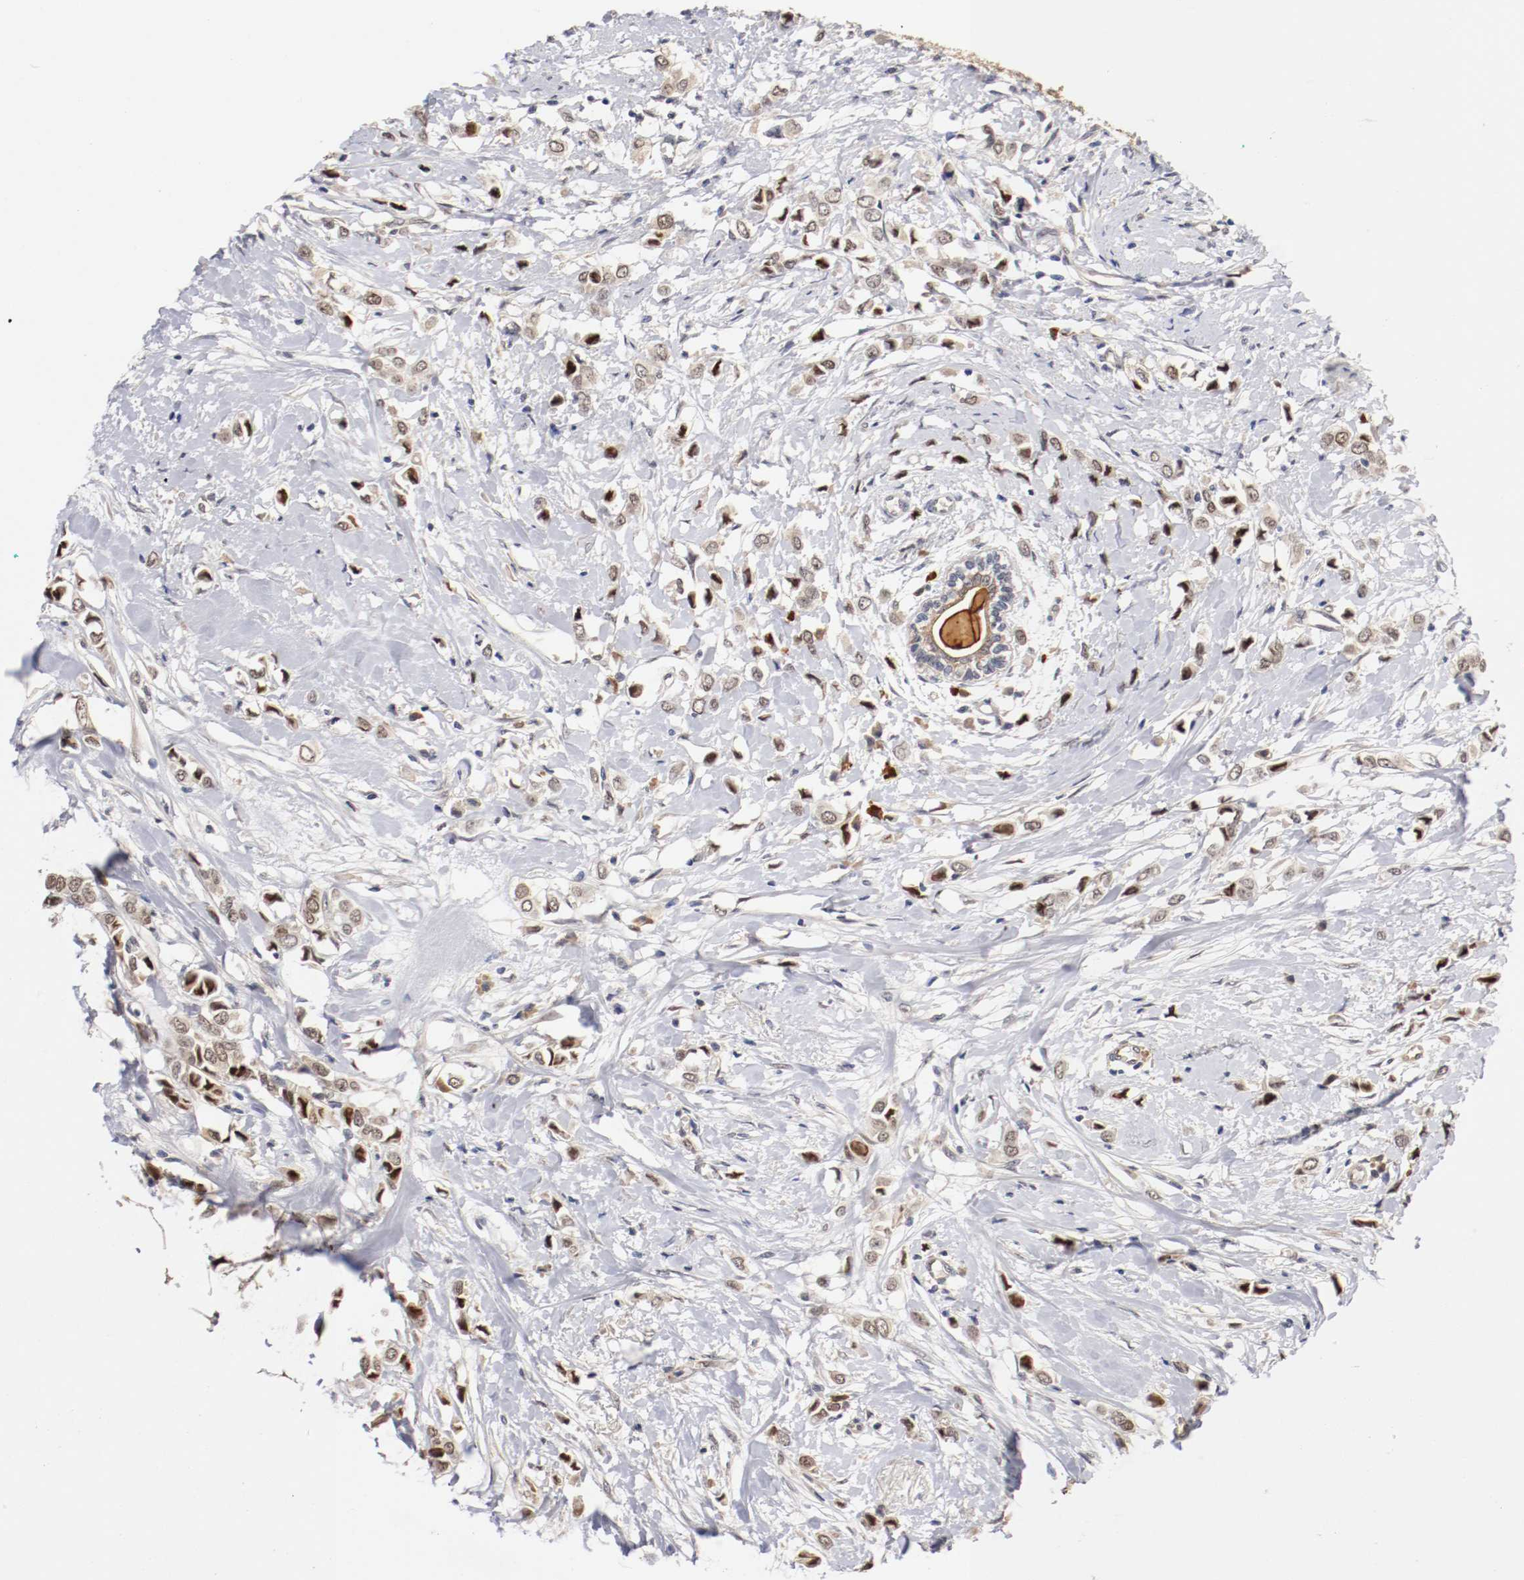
{"staining": {"intensity": "weak", "quantity": ">75%", "location": "cytoplasmic/membranous,nuclear"}, "tissue": "breast cancer", "cell_type": "Tumor cells", "image_type": "cancer", "snomed": [{"axis": "morphology", "description": "Lobular carcinoma"}, {"axis": "topography", "description": "Breast"}], "caption": "Lobular carcinoma (breast) was stained to show a protein in brown. There is low levels of weak cytoplasmic/membranous and nuclear expression in about >75% of tumor cells. Nuclei are stained in blue.", "gene": "DNMT3B", "patient": {"sex": "female", "age": 51}}